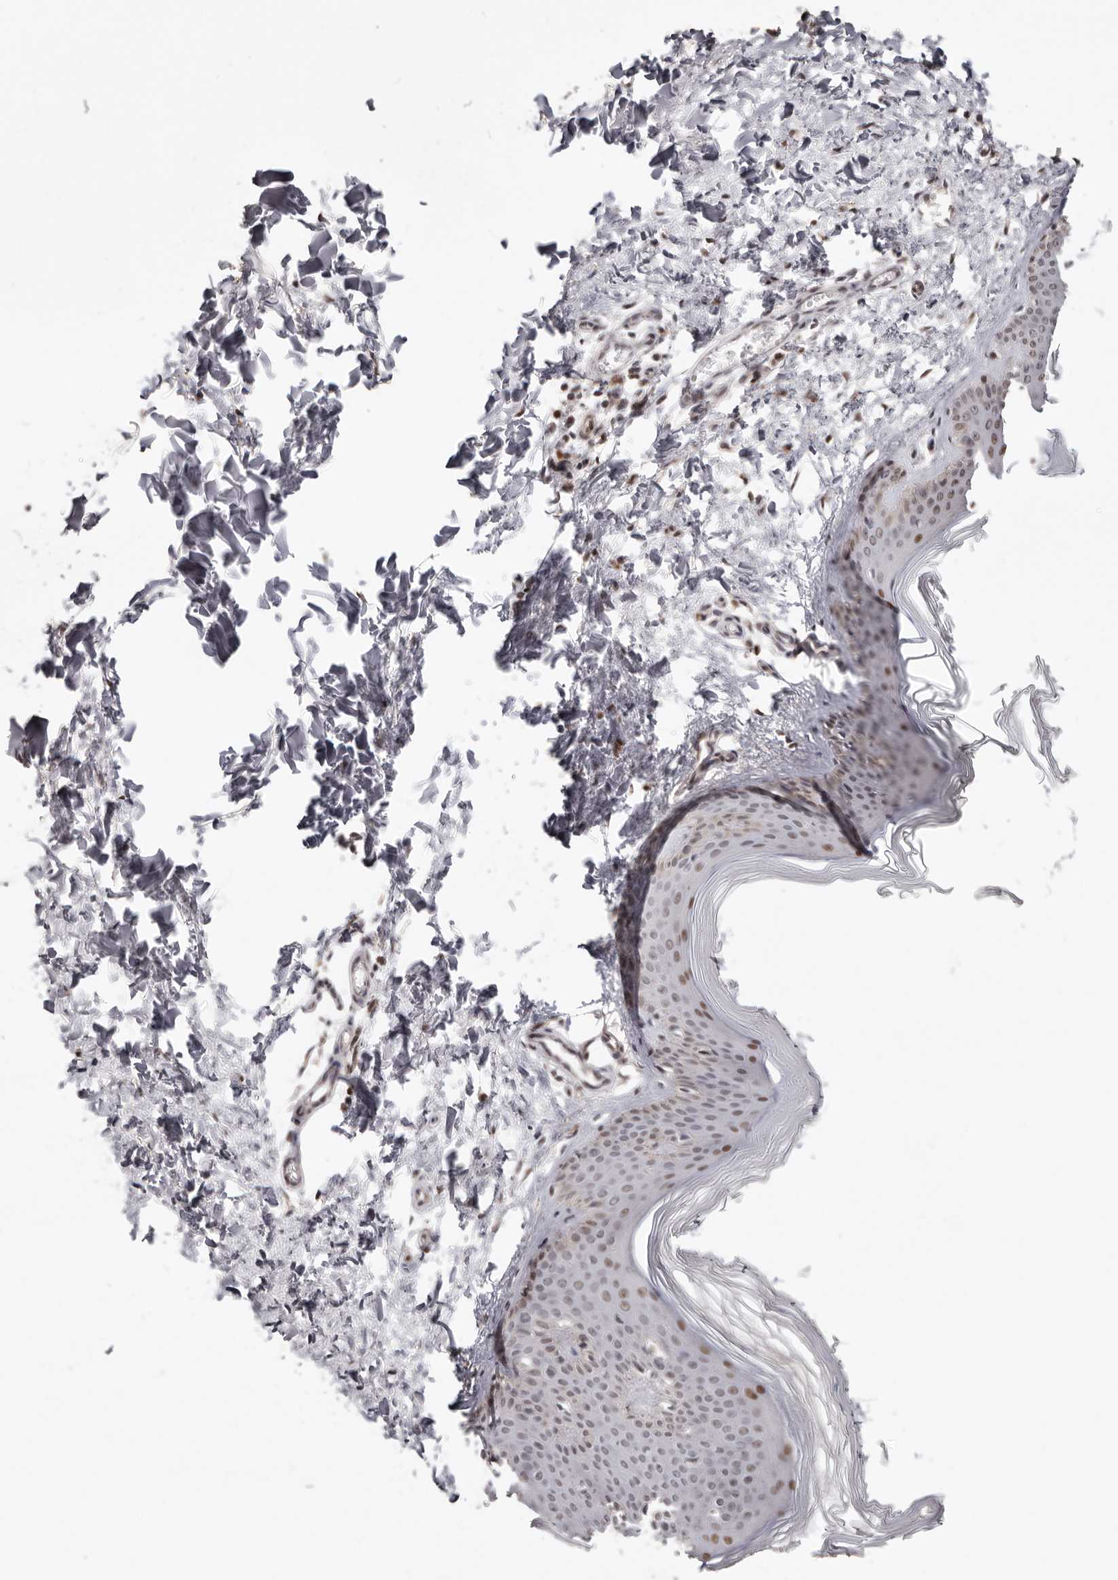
{"staining": {"intensity": "weak", "quantity": ">75%", "location": "nuclear"}, "tissue": "skin", "cell_type": "Fibroblasts", "image_type": "normal", "snomed": [{"axis": "morphology", "description": "Normal tissue, NOS"}, {"axis": "topography", "description": "Skin"}], "caption": "A photomicrograph showing weak nuclear staining in about >75% of fibroblasts in benign skin, as visualized by brown immunohistochemical staining.", "gene": "SMAD7", "patient": {"sex": "female", "age": 27}}